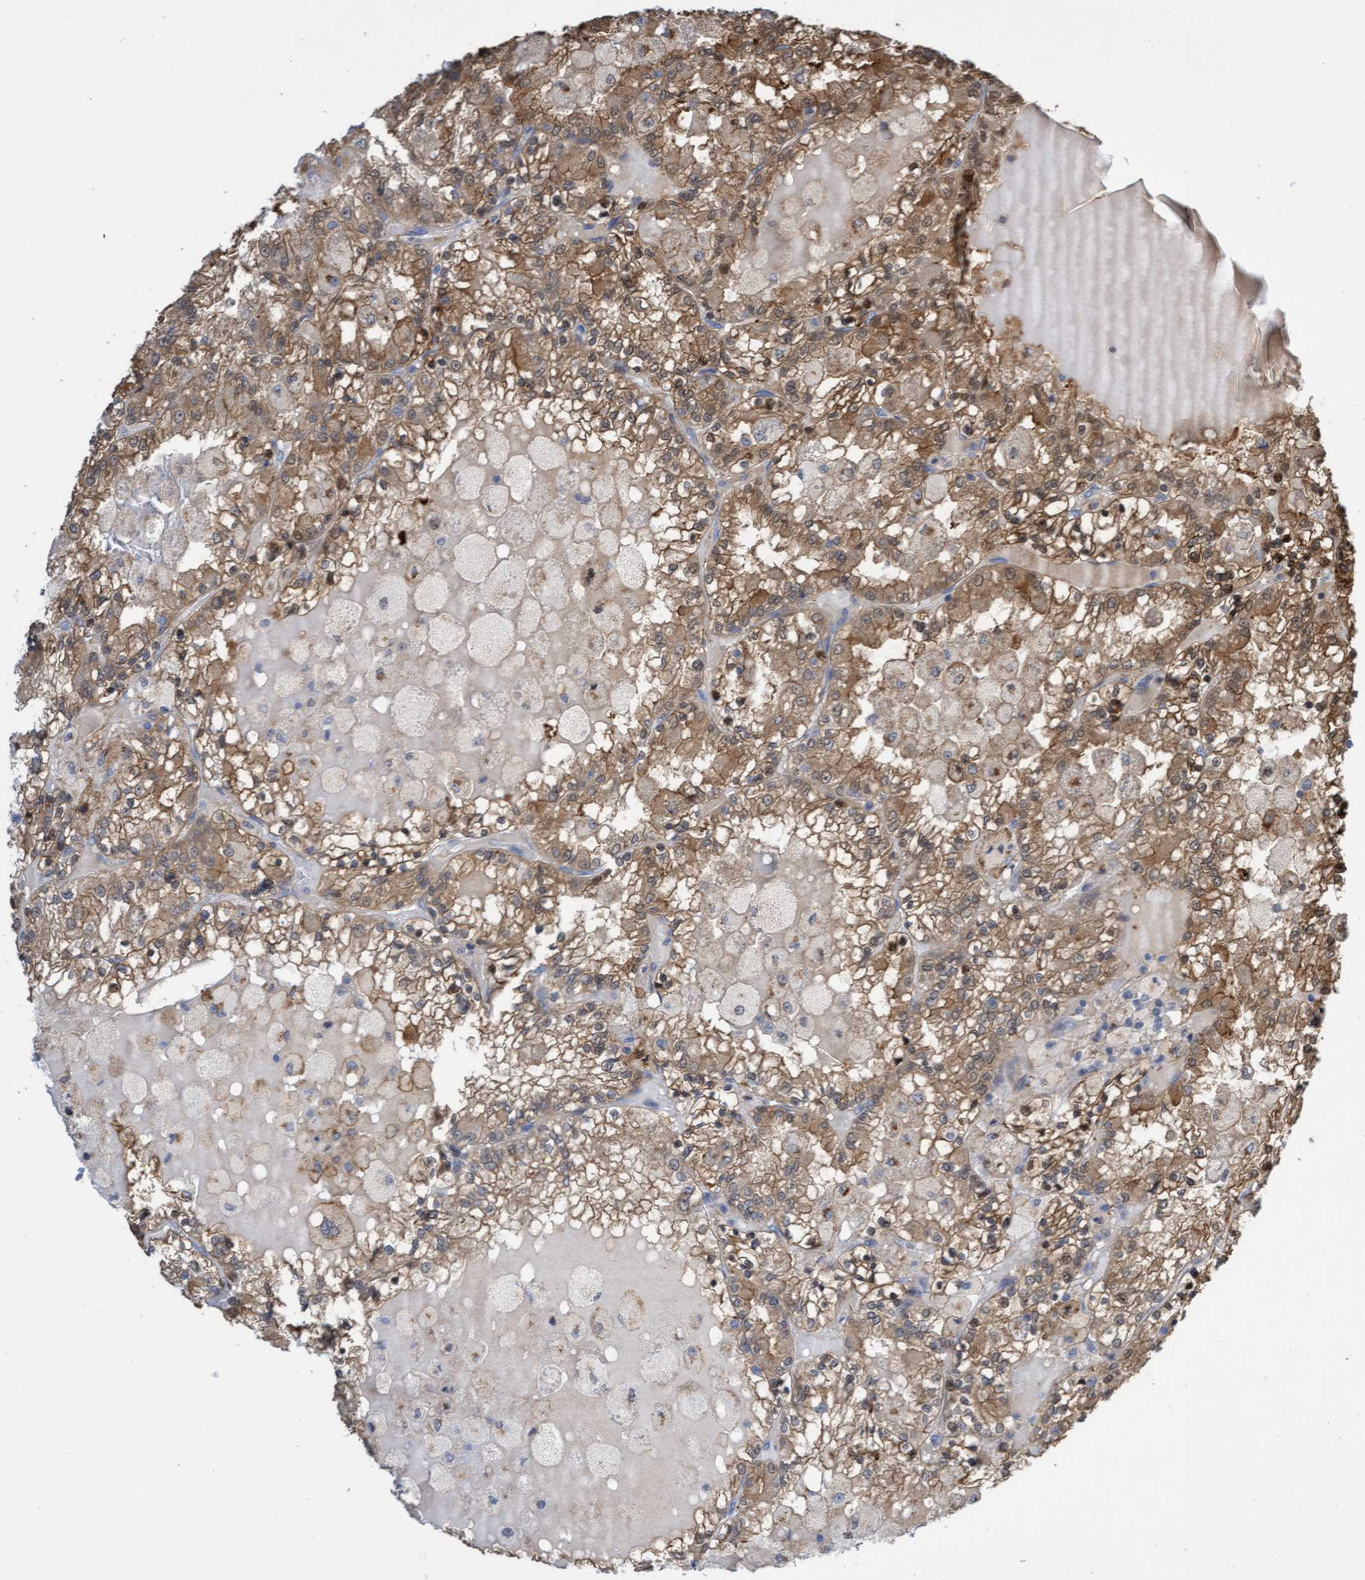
{"staining": {"intensity": "moderate", "quantity": ">75%", "location": "cytoplasmic/membranous"}, "tissue": "renal cancer", "cell_type": "Tumor cells", "image_type": "cancer", "snomed": [{"axis": "morphology", "description": "Adenocarcinoma, NOS"}, {"axis": "topography", "description": "Kidney"}], "caption": "Adenocarcinoma (renal) stained with IHC reveals moderate cytoplasmic/membranous expression in about >75% of tumor cells.", "gene": "ITFG1", "patient": {"sex": "female", "age": 56}}